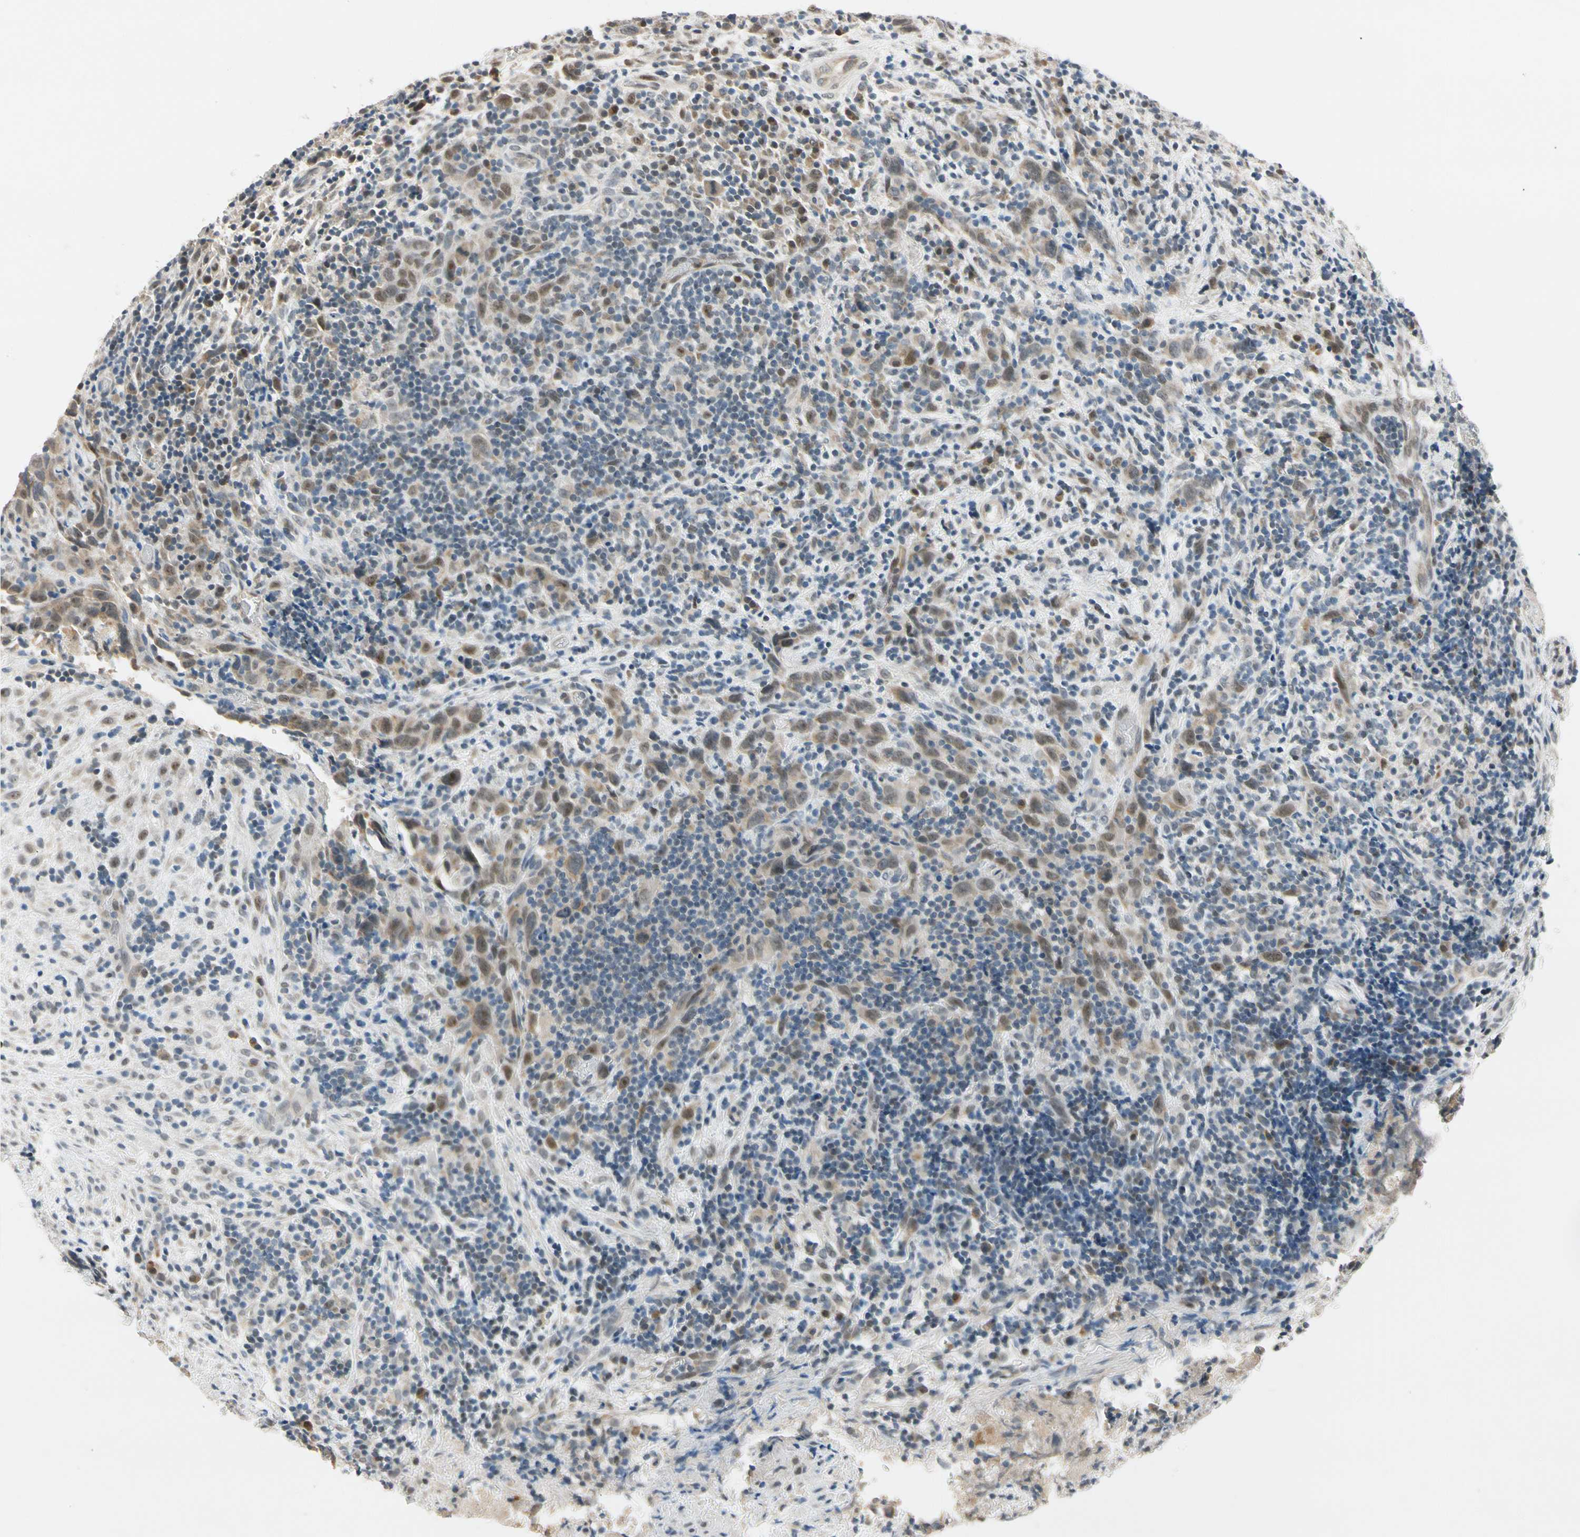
{"staining": {"intensity": "weak", "quantity": "25%-75%", "location": "cytoplasmic/membranous,nuclear"}, "tissue": "urothelial cancer", "cell_type": "Tumor cells", "image_type": "cancer", "snomed": [{"axis": "morphology", "description": "Urothelial carcinoma, High grade"}, {"axis": "topography", "description": "Urinary bladder"}], "caption": "This is an image of immunohistochemistry staining of urothelial cancer, which shows weak positivity in the cytoplasmic/membranous and nuclear of tumor cells.", "gene": "RIOX2", "patient": {"sex": "male", "age": 61}}